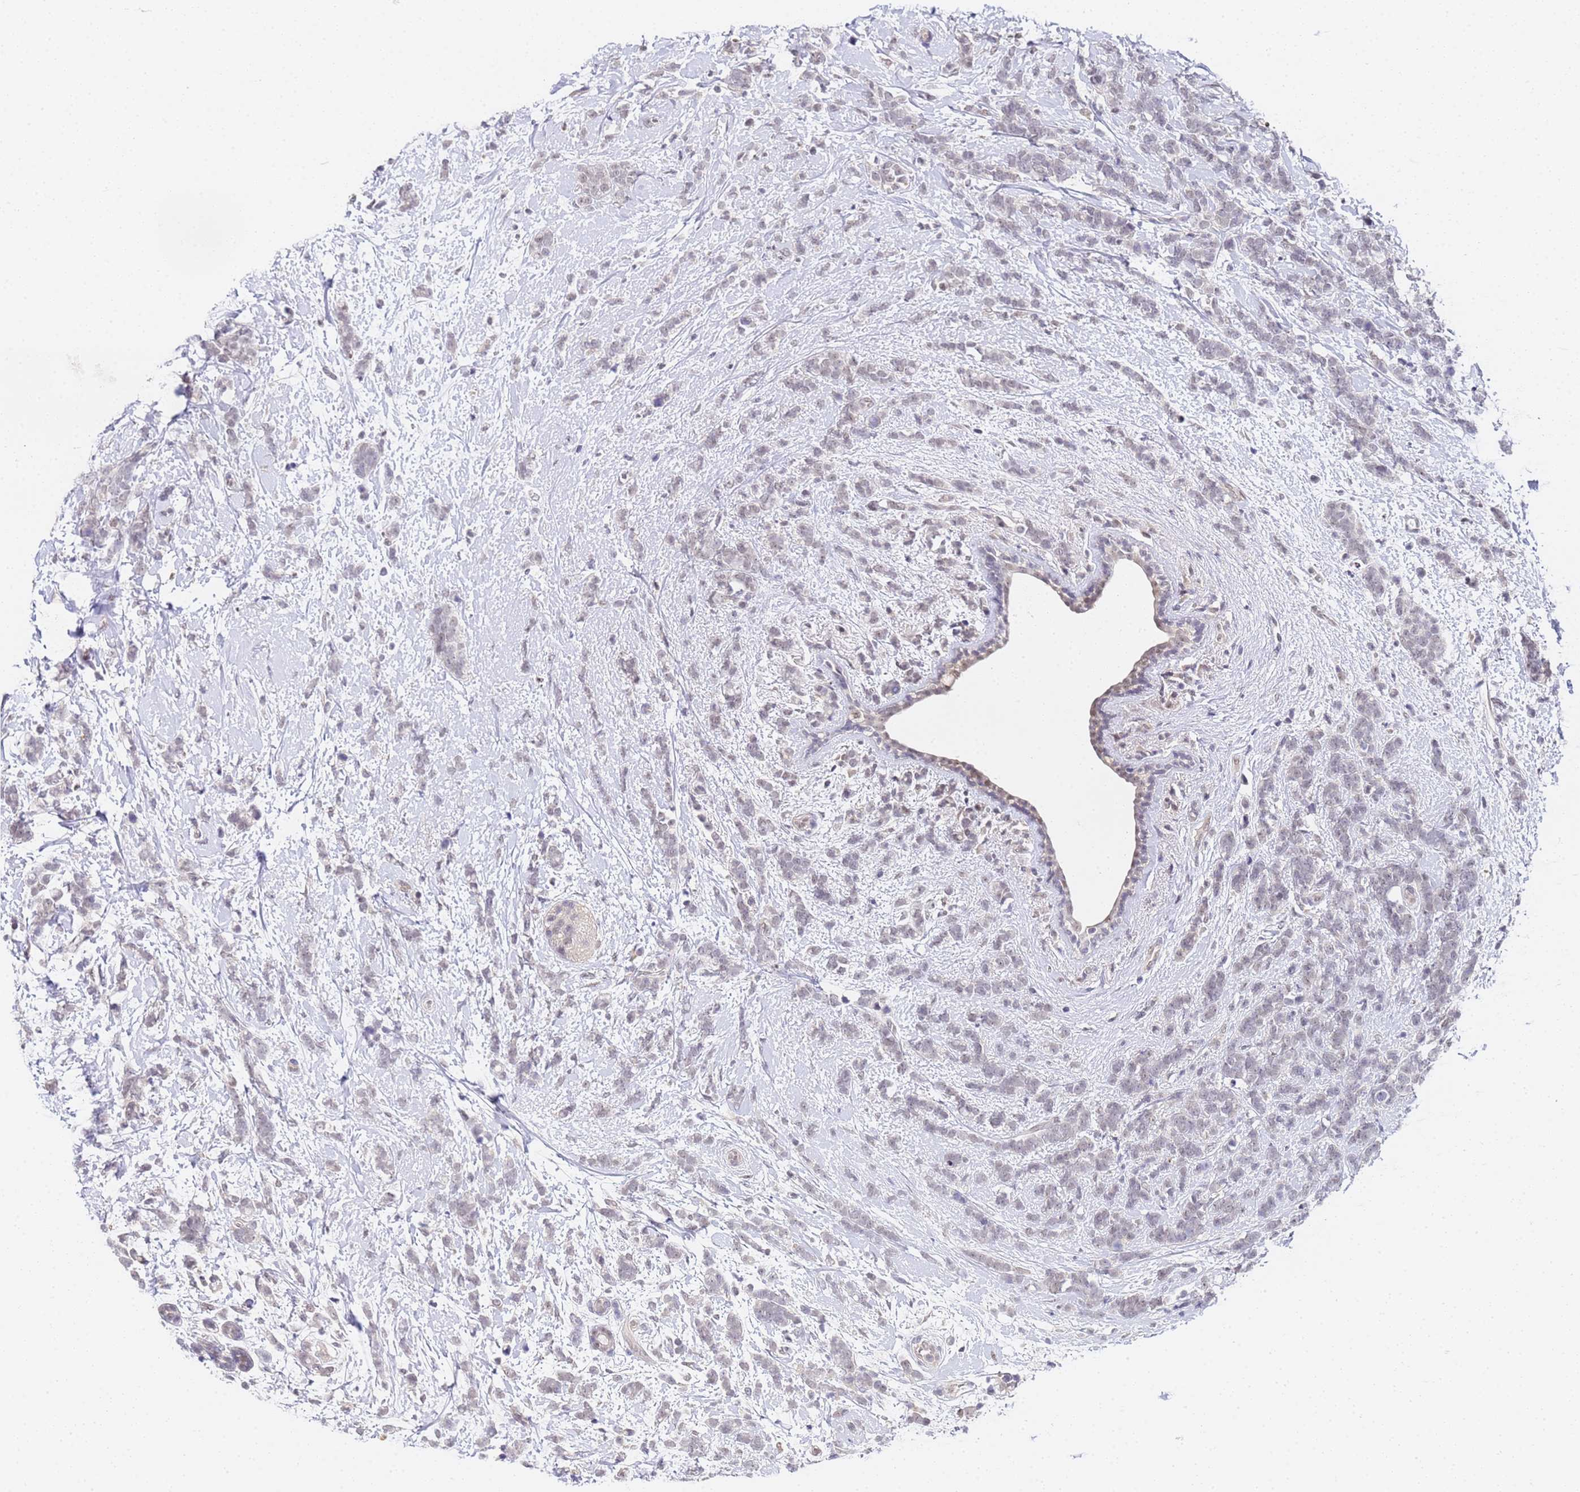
{"staining": {"intensity": "negative", "quantity": "none", "location": "none"}, "tissue": "breast cancer", "cell_type": "Tumor cells", "image_type": "cancer", "snomed": [{"axis": "morphology", "description": "Lobular carcinoma"}, {"axis": "topography", "description": "Breast"}], "caption": "Tumor cells show no significant staining in breast cancer (lobular carcinoma).", "gene": "LSM3", "patient": {"sex": "female", "age": 58}}